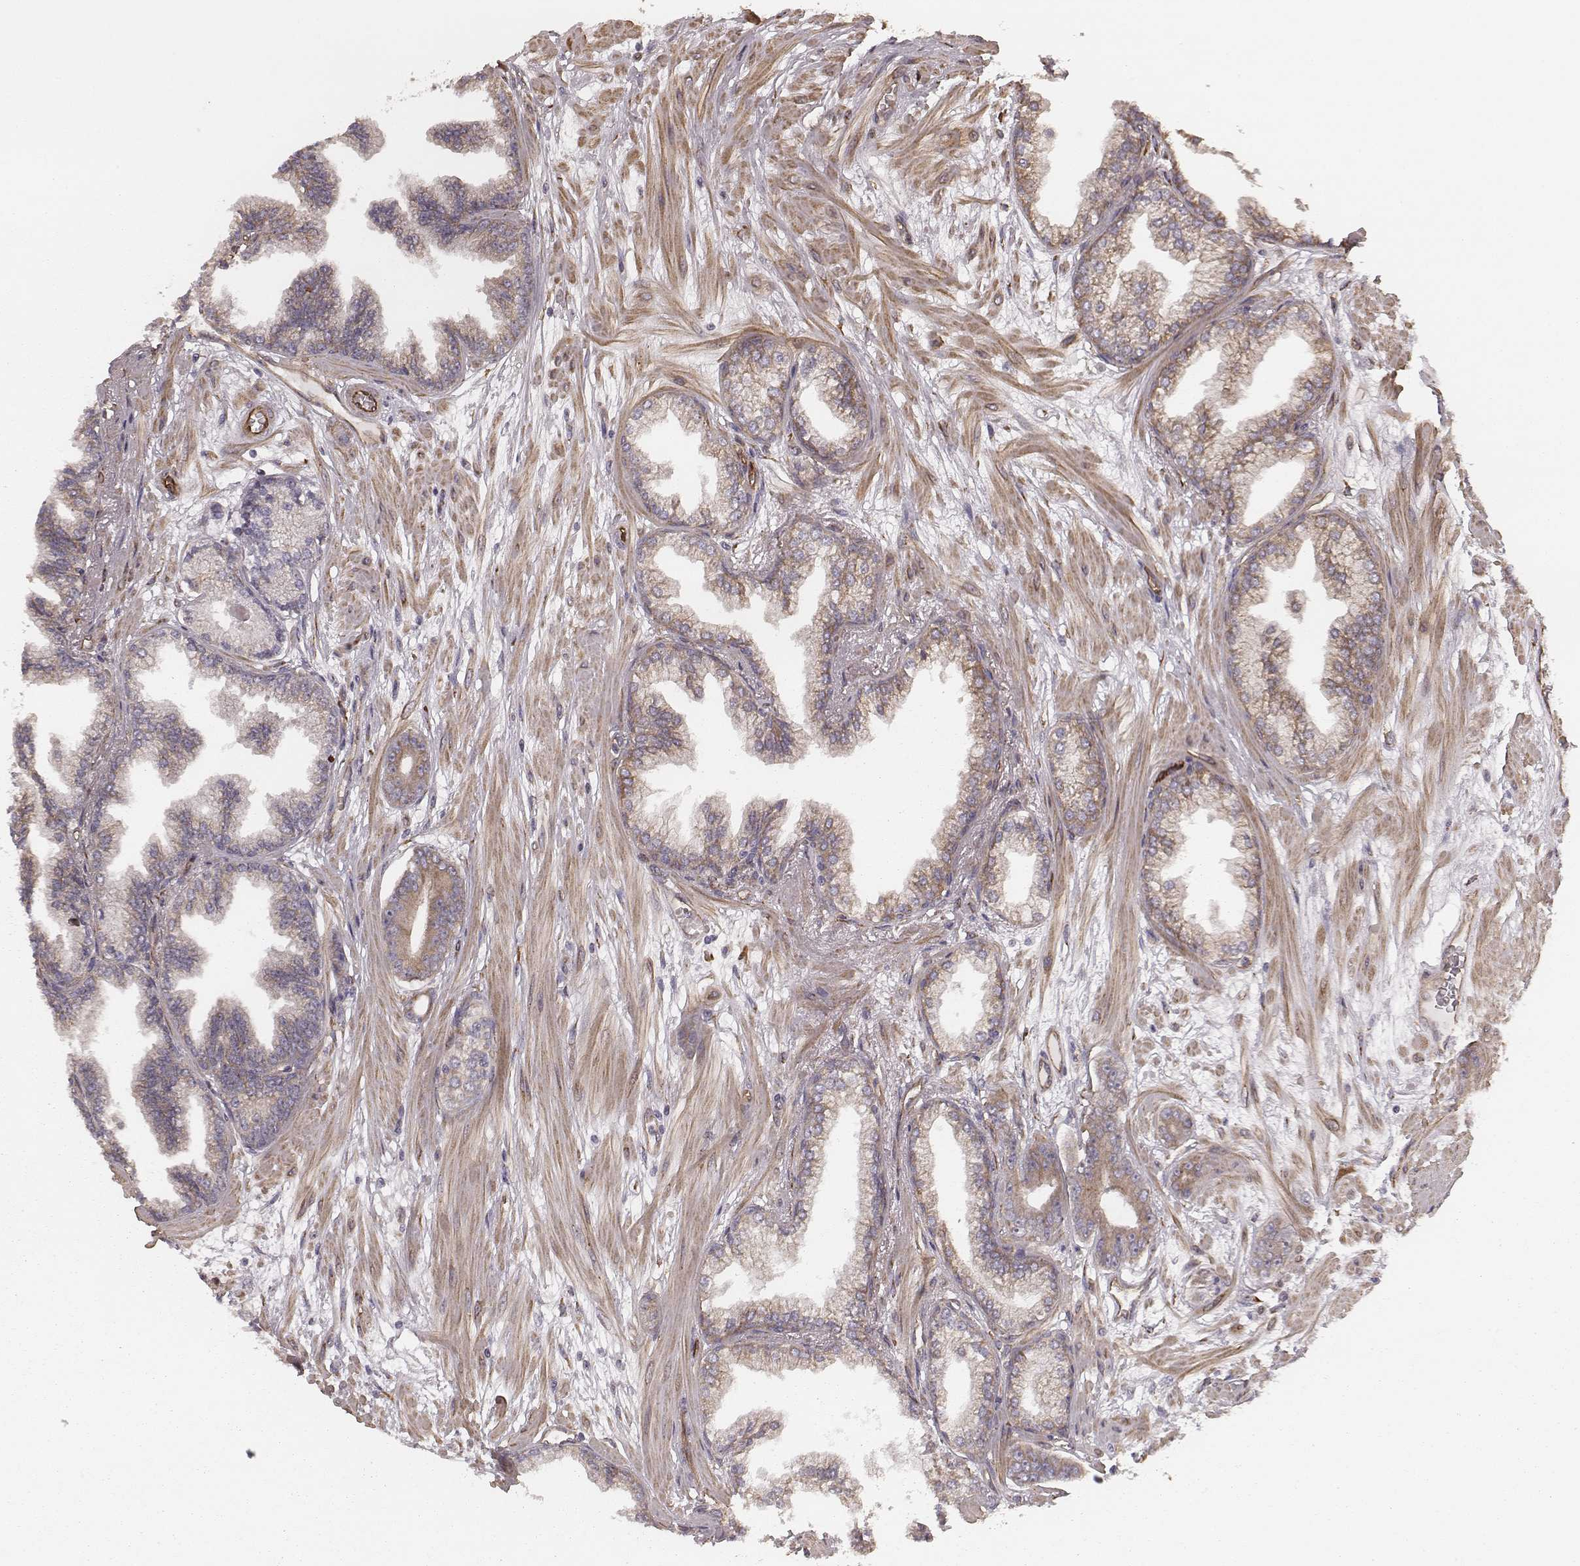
{"staining": {"intensity": "weak", "quantity": ">75%", "location": "cytoplasmic/membranous"}, "tissue": "prostate cancer", "cell_type": "Tumor cells", "image_type": "cancer", "snomed": [{"axis": "morphology", "description": "Adenocarcinoma, Low grade"}, {"axis": "topography", "description": "Prostate"}], "caption": "Adenocarcinoma (low-grade) (prostate) stained for a protein (brown) reveals weak cytoplasmic/membranous positive staining in approximately >75% of tumor cells.", "gene": "PALMD", "patient": {"sex": "male", "age": 64}}